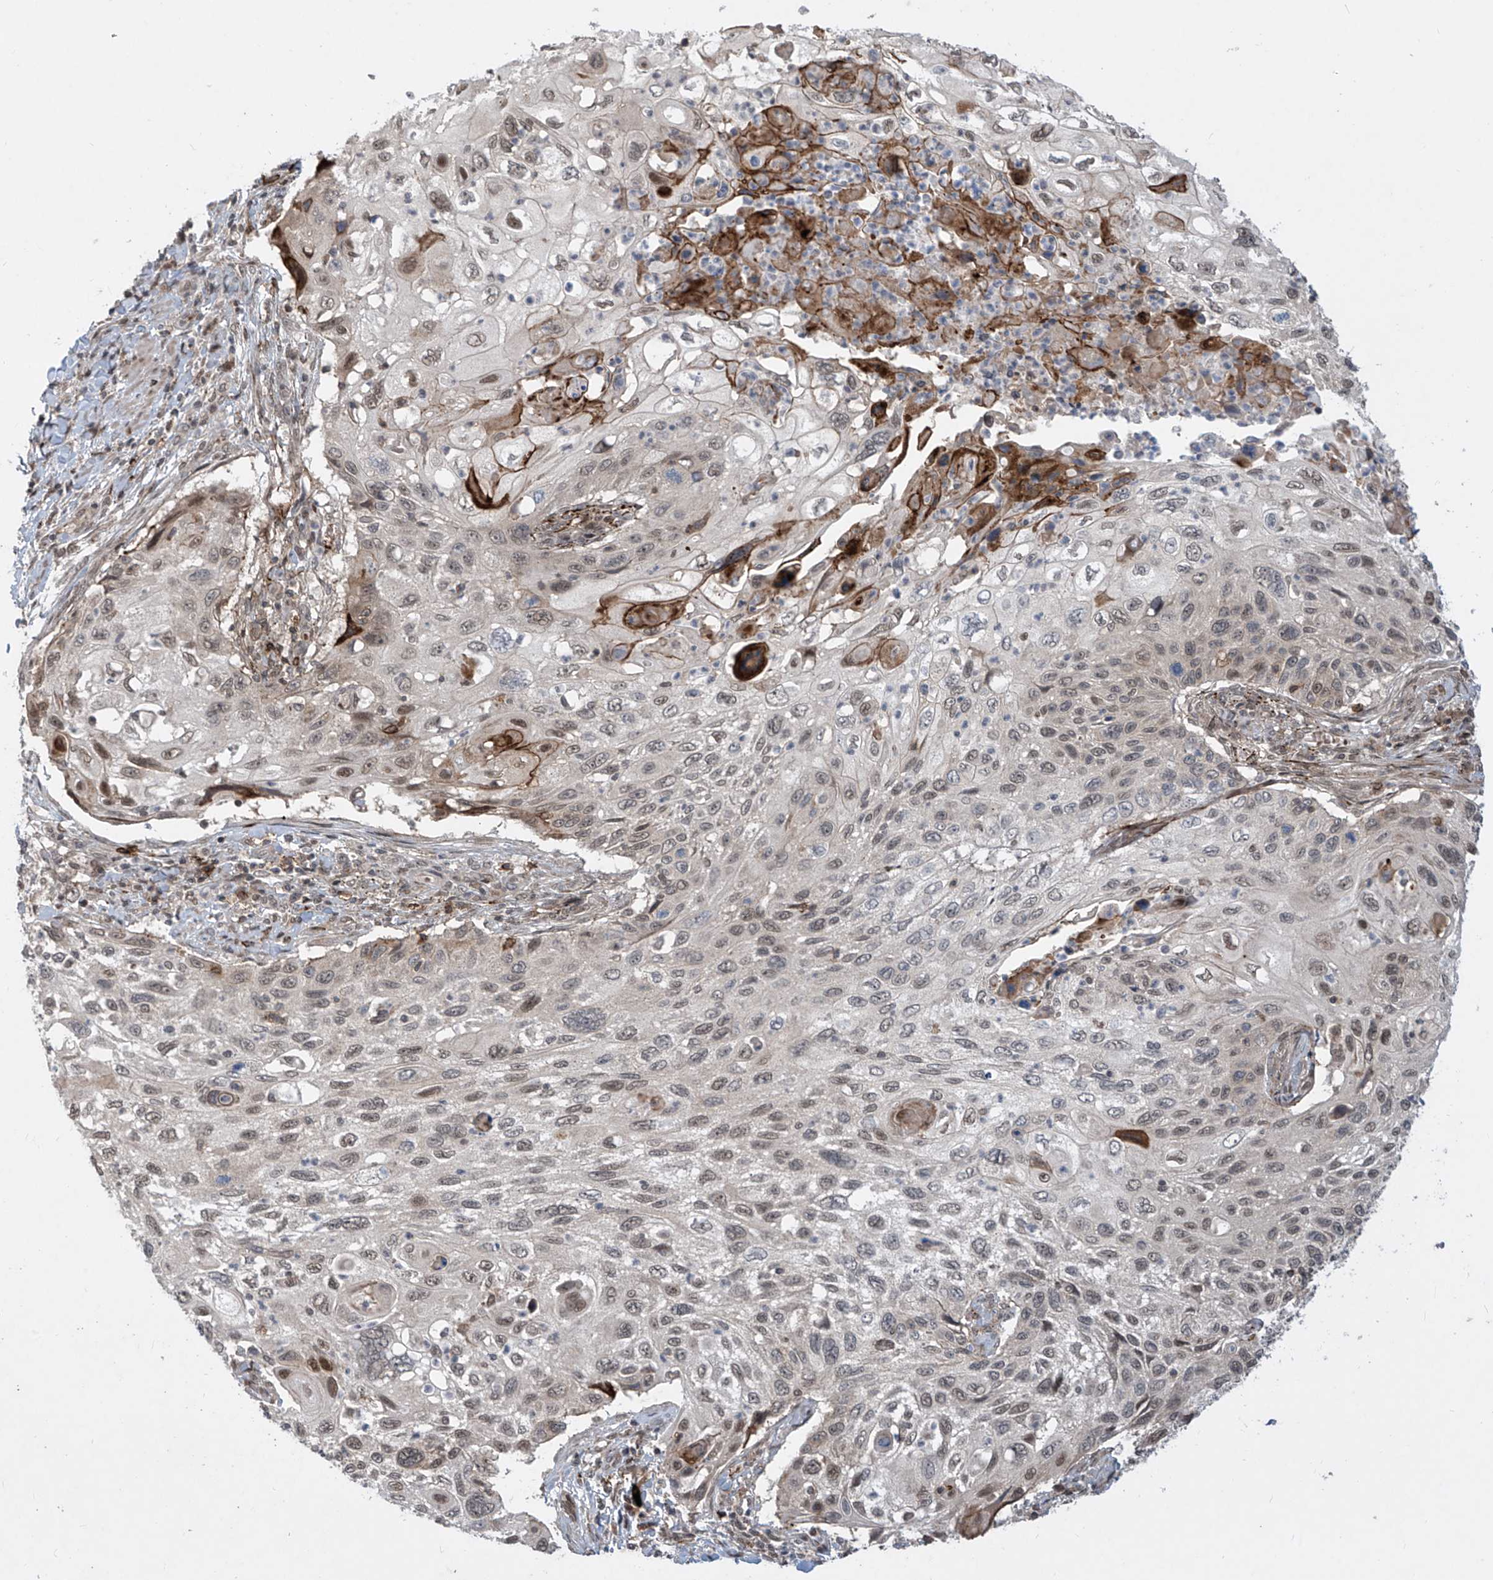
{"staining": {"intensity": "weak", "quantity": "25%-75%", "location": "cytoplasmic/membranous,nuclear"}, "tissue": "cervical cancer", "cell_type": "Tumor cells", "image_type": "cancer", "snomed": [{"axis": "morphology", "description": "Squamous cell carcinoma, NOS"}, {"axis": "topography", "description": "Cervix"}], "caption": "A brown stain shows weak cytoplasmic/membranous and nuclear staining of a protein in human cervical squamous cell carcinoma tumor cells.", "gene": "LAGE3", "patient": {"sex": "female", "age": 70}}